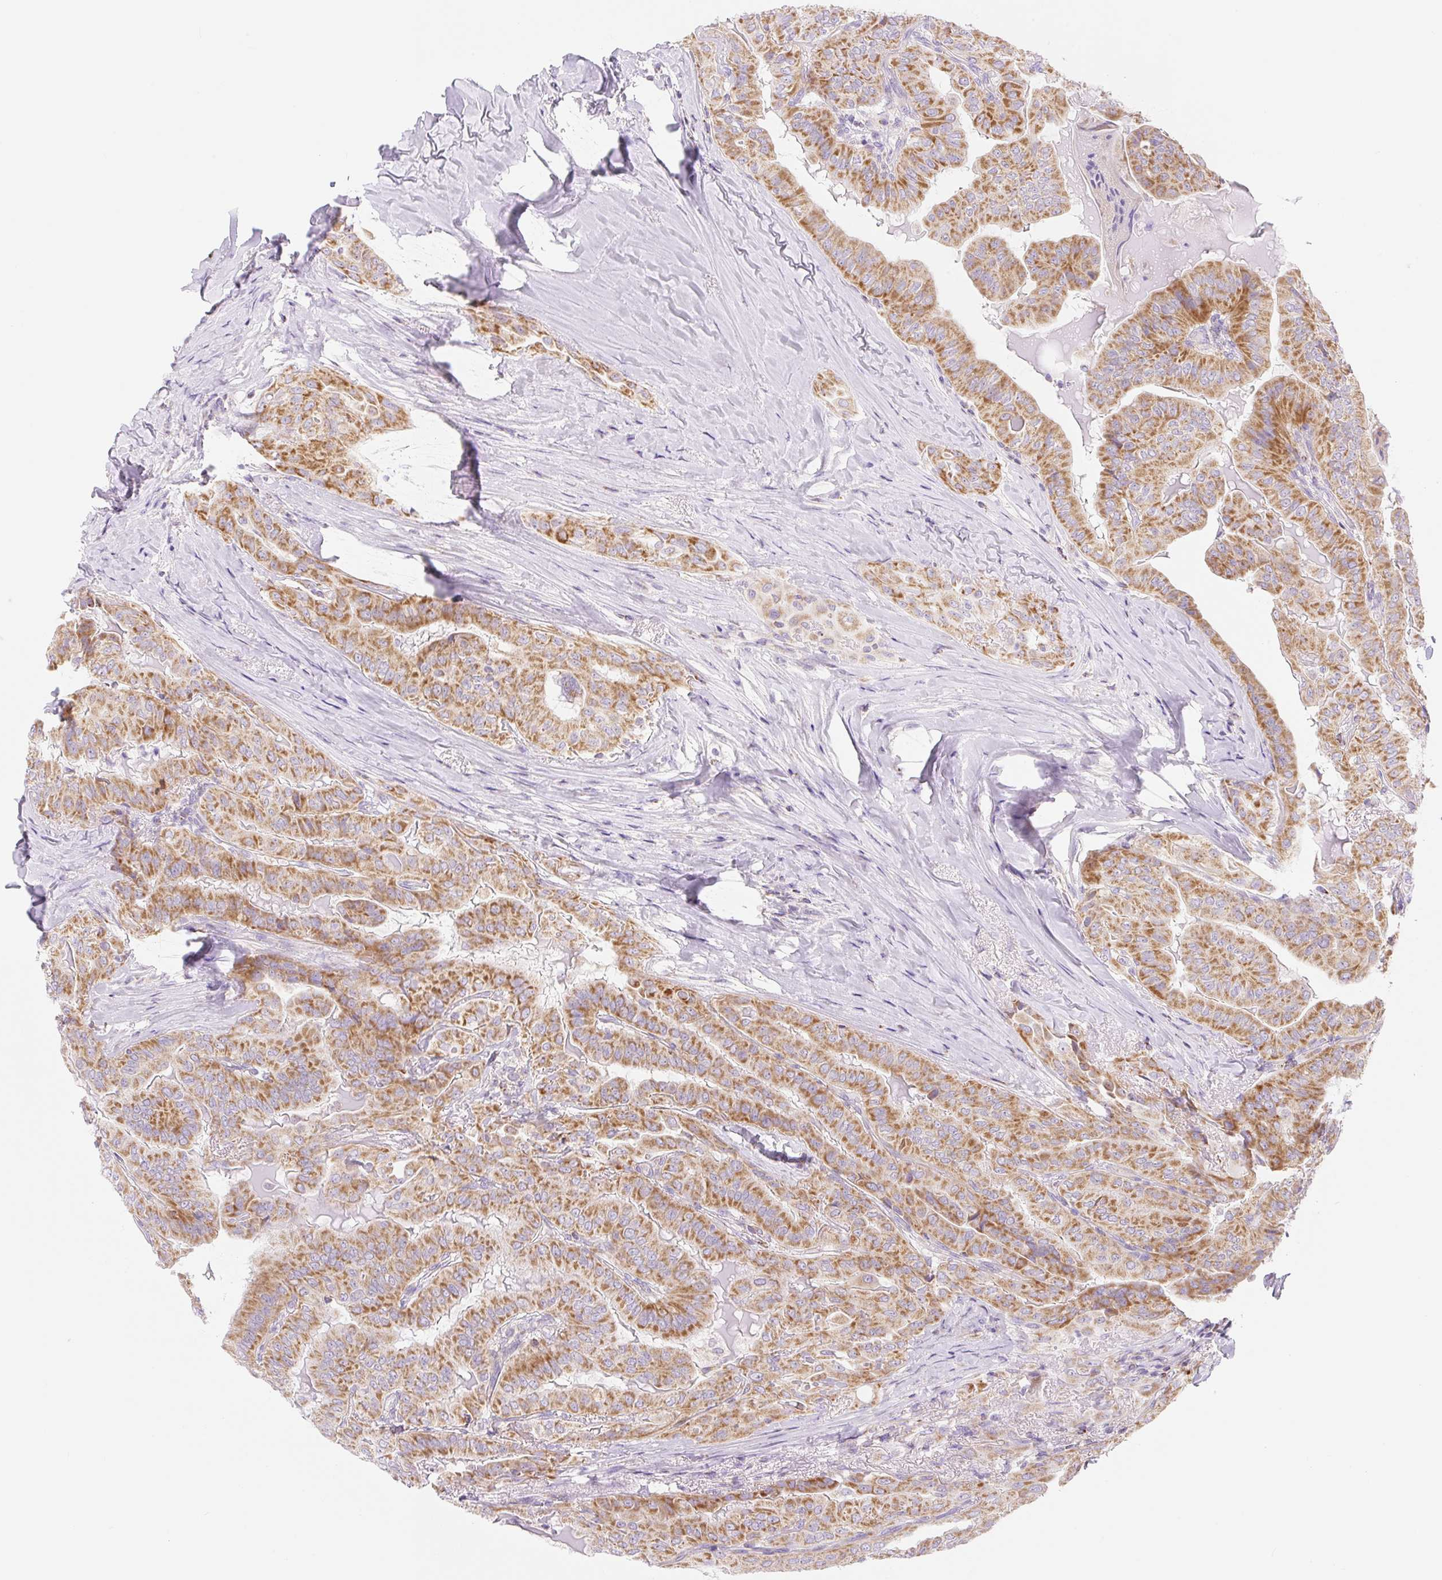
{"staining": {"intensity": "moderate", "quantity": ">75%", "location": "cytoplasmic/membranous"}, "tissue": "thyroid cancer", "cell_type": "Tumor cells", "image_type": "cancer", "snomed": [{"axis": "morphology", "description": "Papillary adenocarcinoma, NOS"}, {"axis": "topography", "description": "Thyroid gland"}], "caption": "A brown stain labels moderate cytoplasmic/membranous positivity of a protein in thyroid papillary adenocarcinoma tumor cells.", "gene": "FOCAD", "patient": {"sex": "female", "age": 68}}